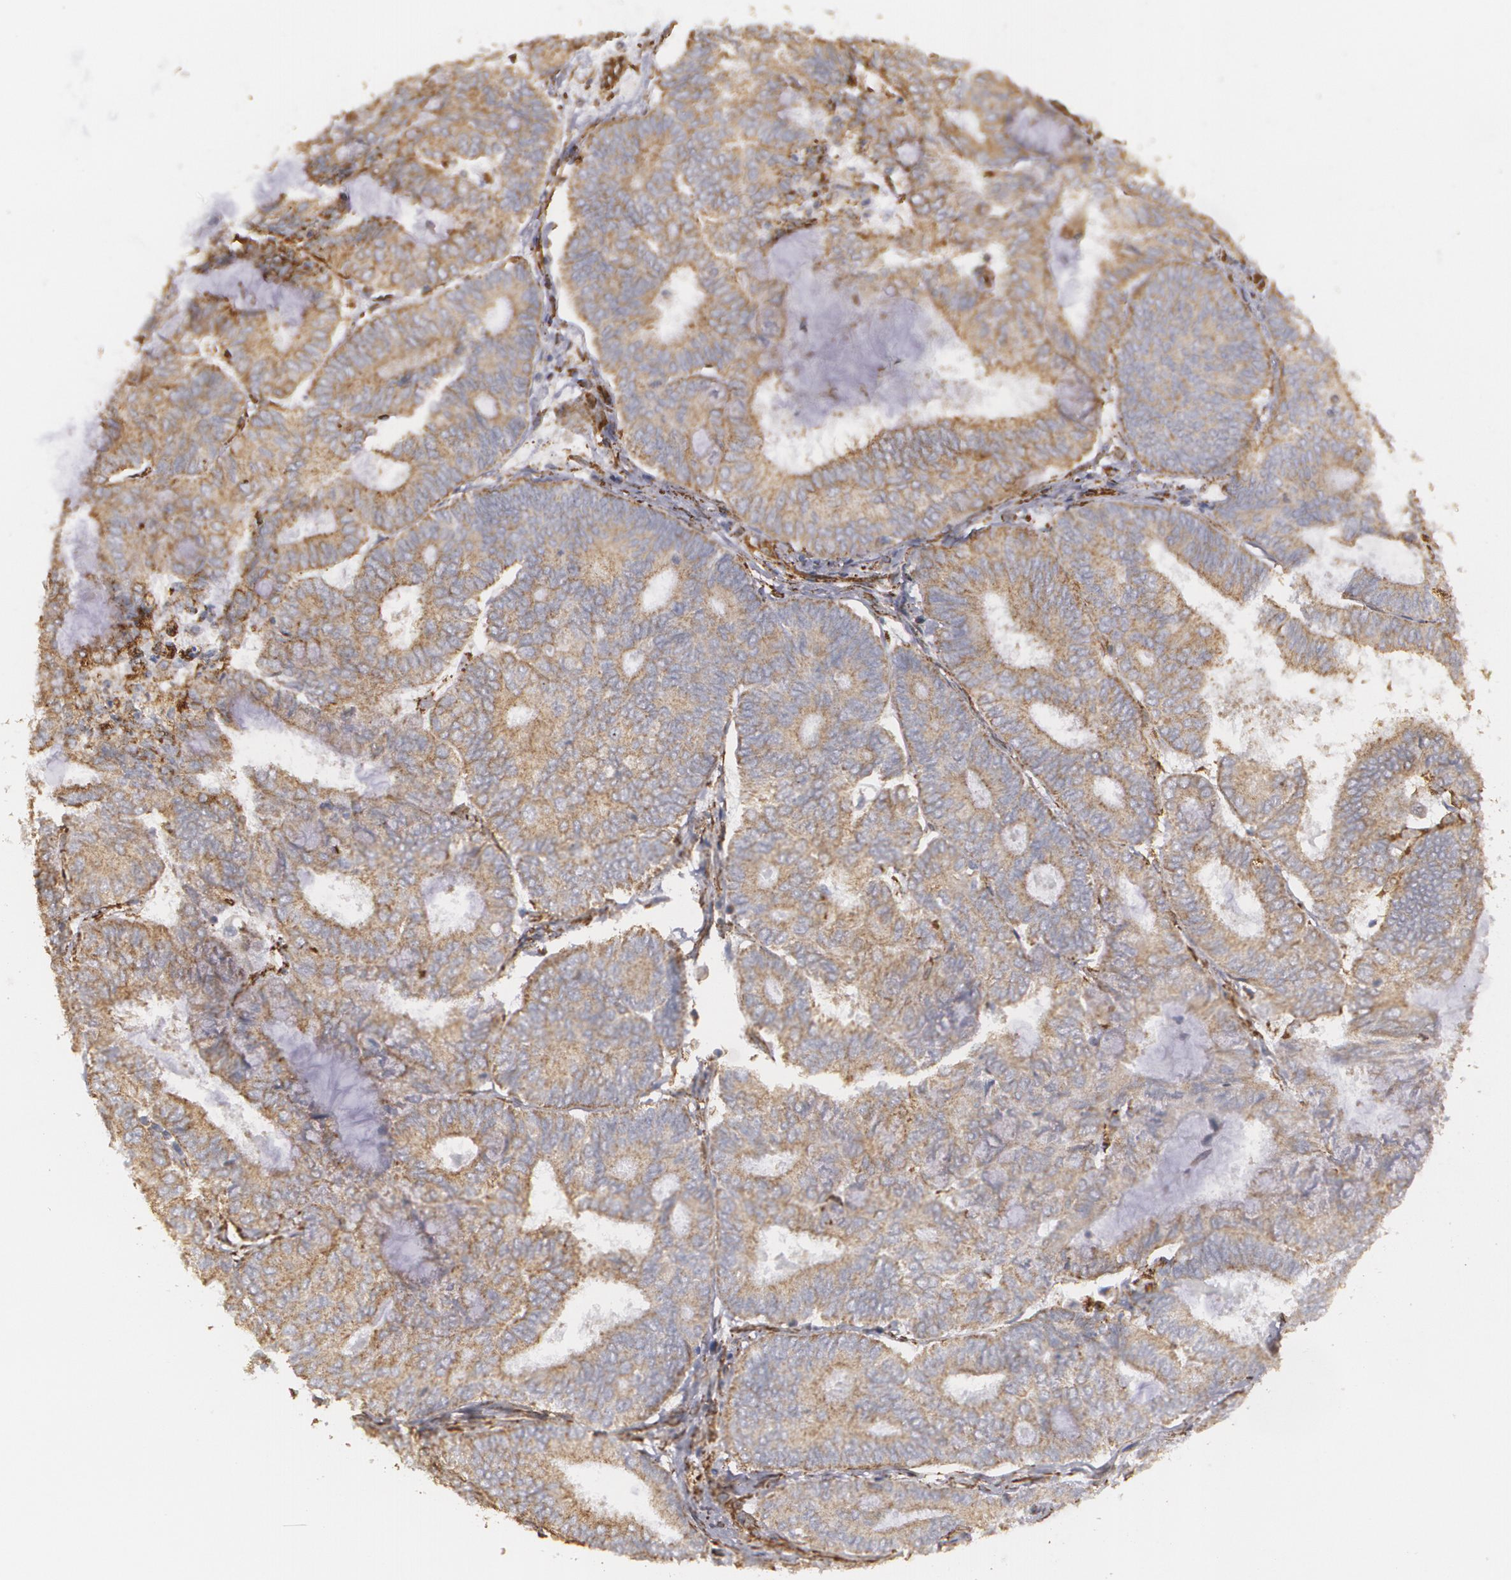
{"staining": {"intensity": "weak", "quantity": ">75%", "location": "cytoplasmic/membranous"}, "tissue": "endometrial cancer", "cell_type": "Tumor cells", "image_type": "cancer", "snomed": [{"axis": "morphology", "description": "Adenocarcinoma, NOS"}, {"axis": "topography", "description": "Endometrium"}], "caption": "Tumor cells demonstrate low levels of weak cytoplasmic/membranous positivity in approximately >75% of cells in human endometrial adenocarcinoma.", "gene": "CYB5R3", "patient": {"sex": "female", "age": 59}}